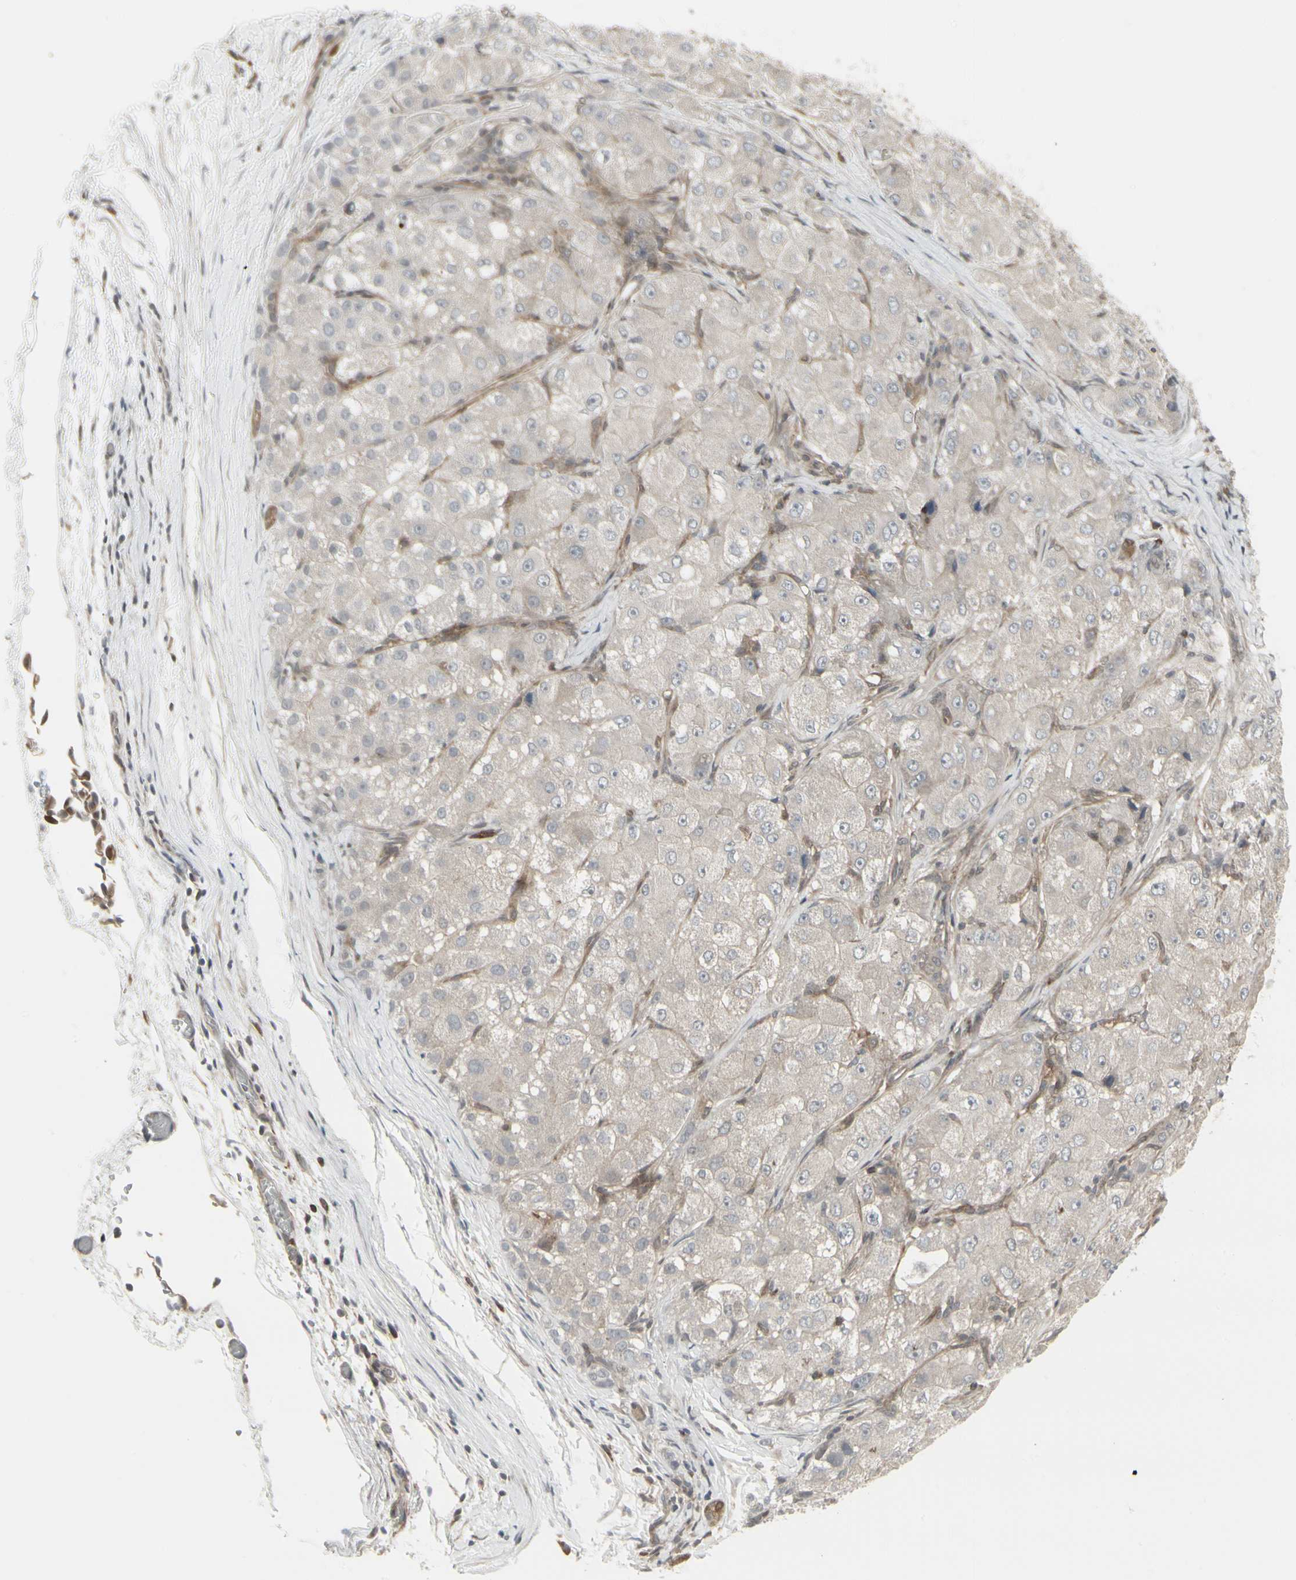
{"staining": {"intensity": "weak", "quantity": ">75%", "location": "cytoplasmic/membranous"}, "tissue": "liver cancer", "cell_type": "Tumor cells", "image_type": "cancer", "snomed": [{"axis": "morphology", "description": "Carcinoma, Hepatocellular, NOS"}, {"axis": "topography", "description": "Liver"}], "caption": "Liver cancer (hepatocellular carcinoma) stained with a brown dye exhibits weak cytoplasmic/membranous positive expression in about >75% of tumor cells.", "gene": "IGFBP6", "patient": {"sex": "male", "age": 80}}